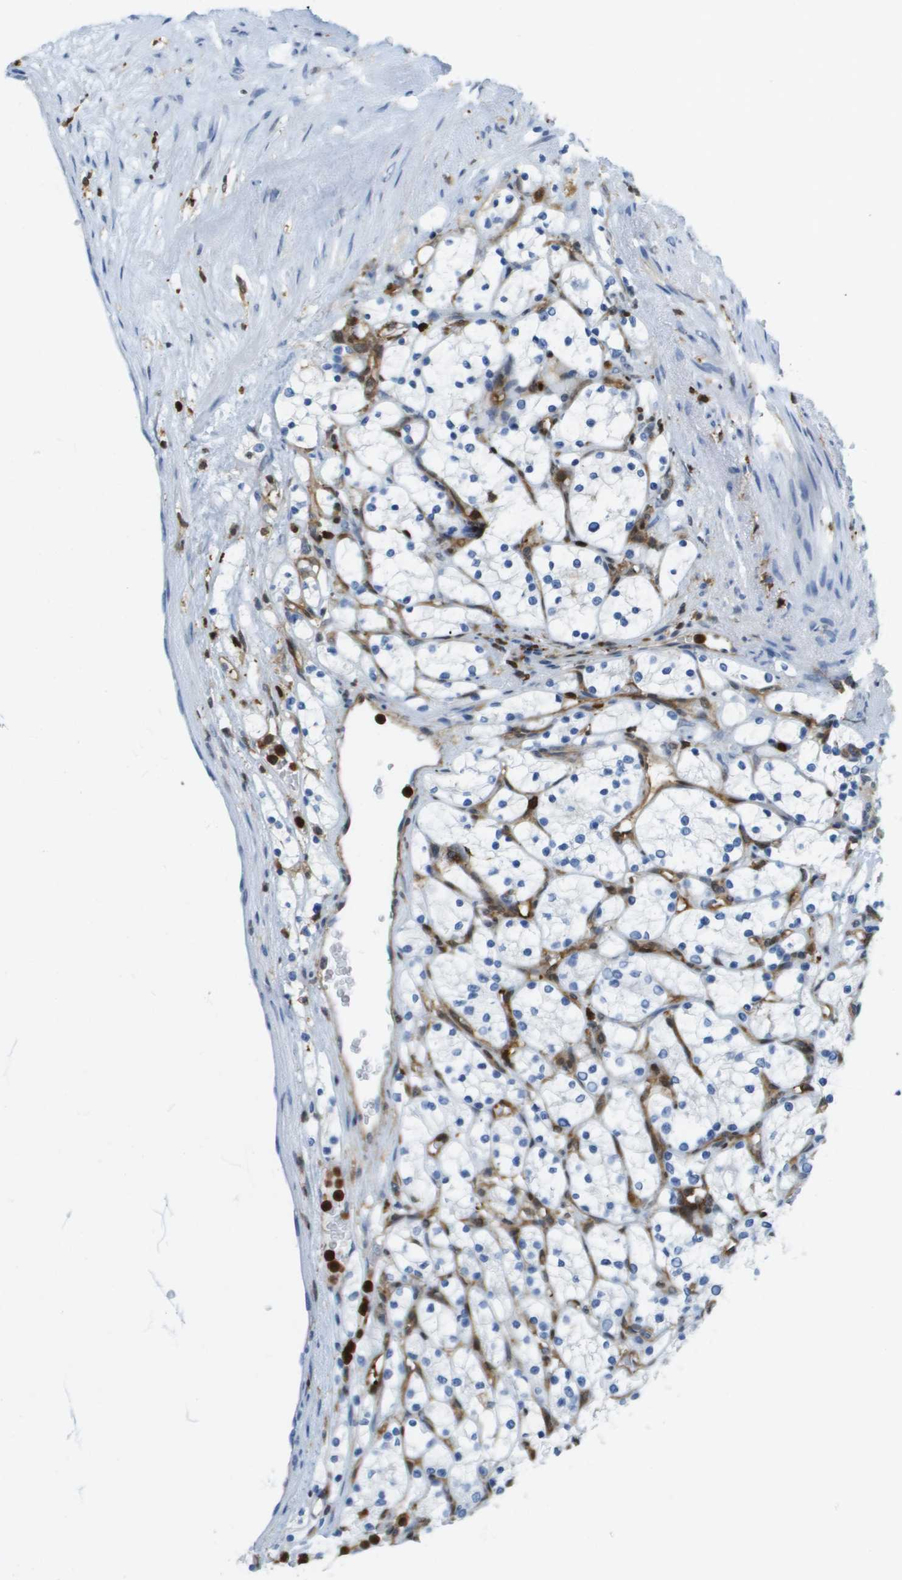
{"staining": {"intensity": "negative", "quantity": "none", "location": "none"}, "tissue": "renal cancer", "cell_type": "Tumor cells", "image_type": "cancer", "snomed": [{"axis": "morphology", "description": "Adenocarcinoma, NOS"}, {"axis": "topography", "description": "Kidney"}], "caption": "High power microscopy photomicrograph of an immunohistochemistry micrograph of renal cancer (adenocarcinoma), revealing no significant expression in tumor cells.", "gene": "DOCK5", "patient": {"sex": "female", "age": 69}}